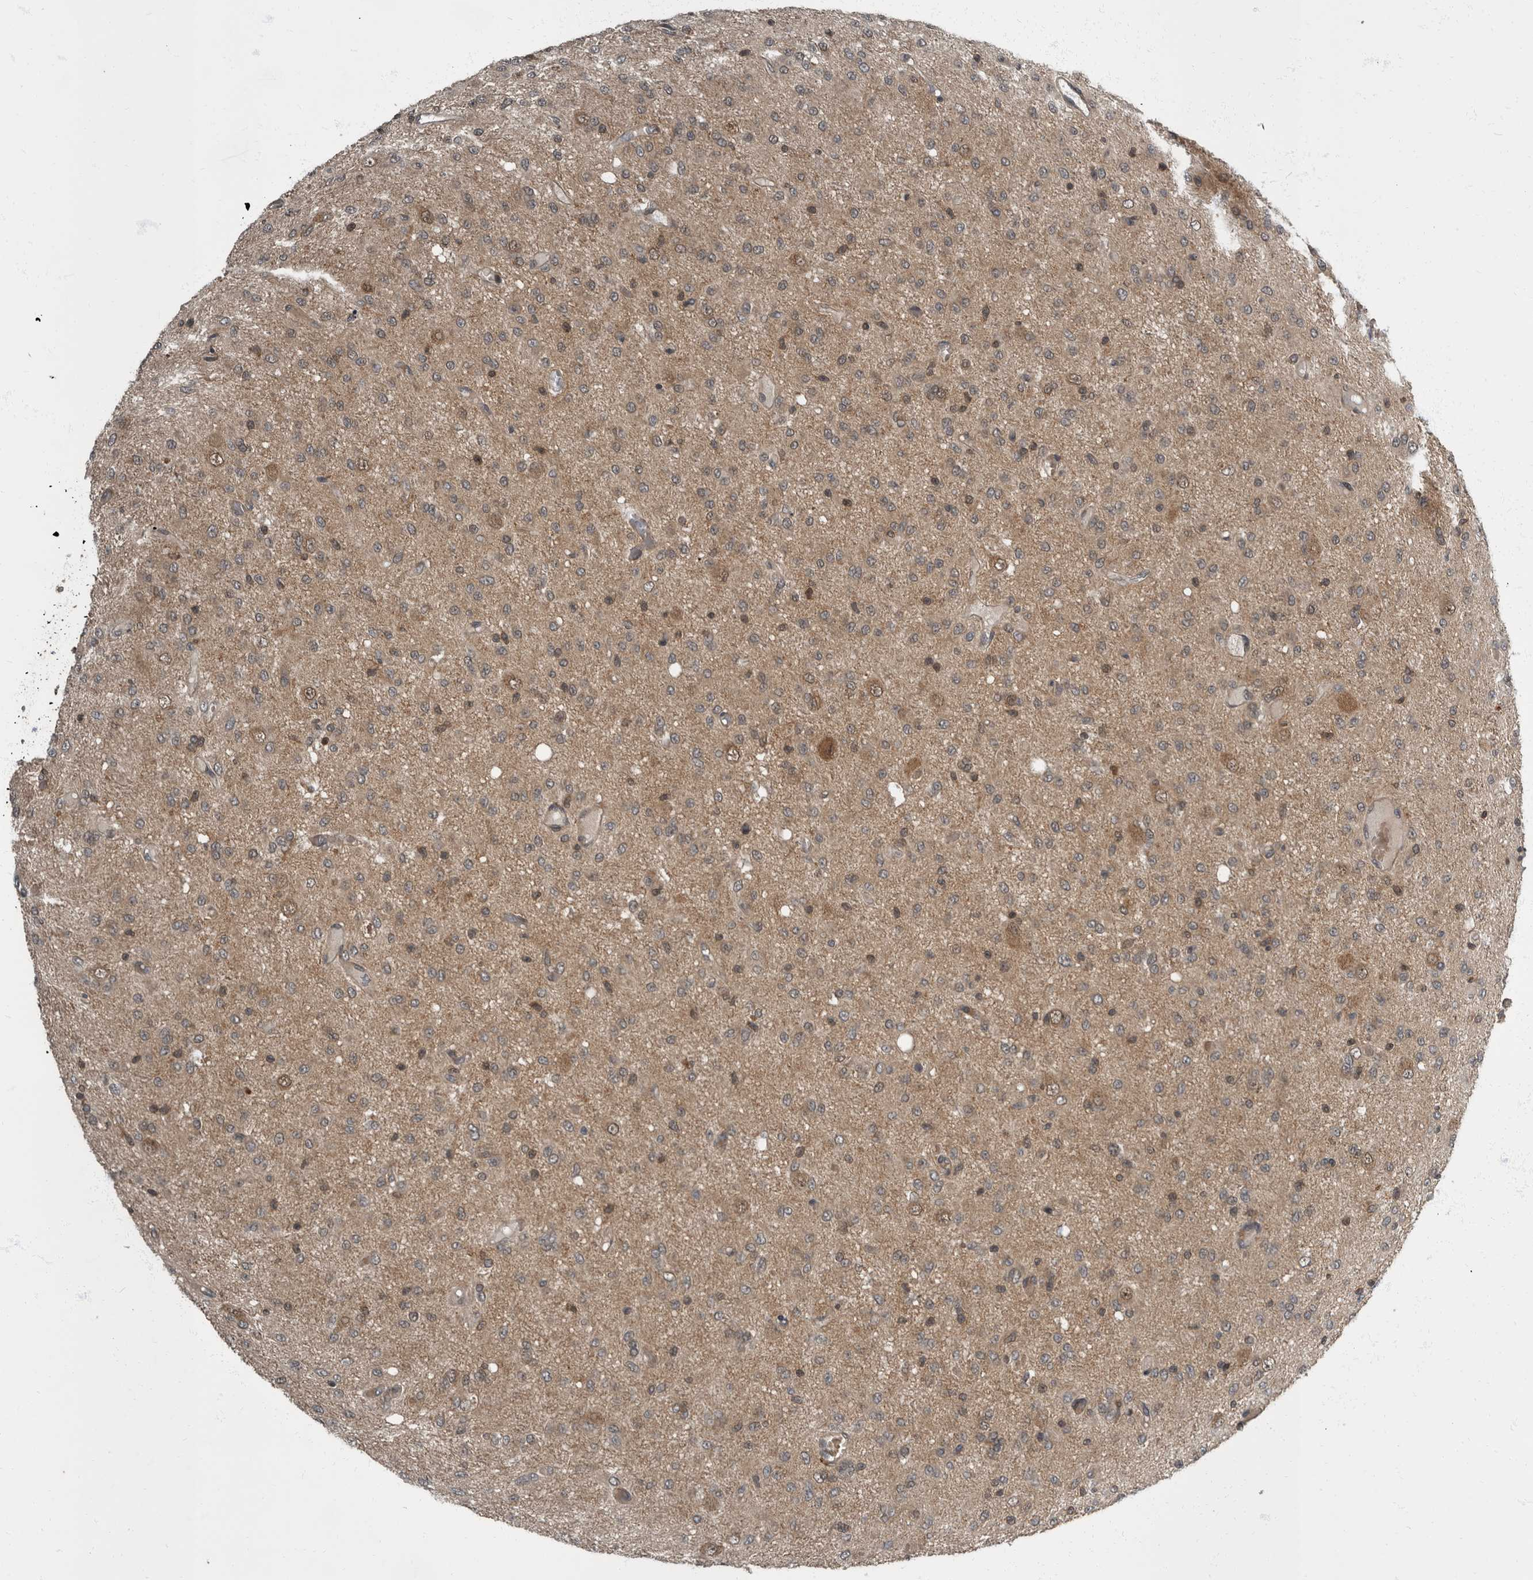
{"staining": {"intensity": "weak", "quantity": ">75%", "location": "cytoplasmic/membranous"}, "tissue": "glioma", "cell_type": "Tumor cells", "image_type": "cancer", "snomed": [{"axis": "morphology", "description": "Glioma, malignant, High grade"}, {"axis": "topography", "description": "Brain"}], "caption": "A low amount of weak cytoplasmic/membranous positivity is appreciated in about >75% of tumor cells in glioma tissue.", "gene": "RABGGTB", "patient": {"sex": "female", "age": 59}}